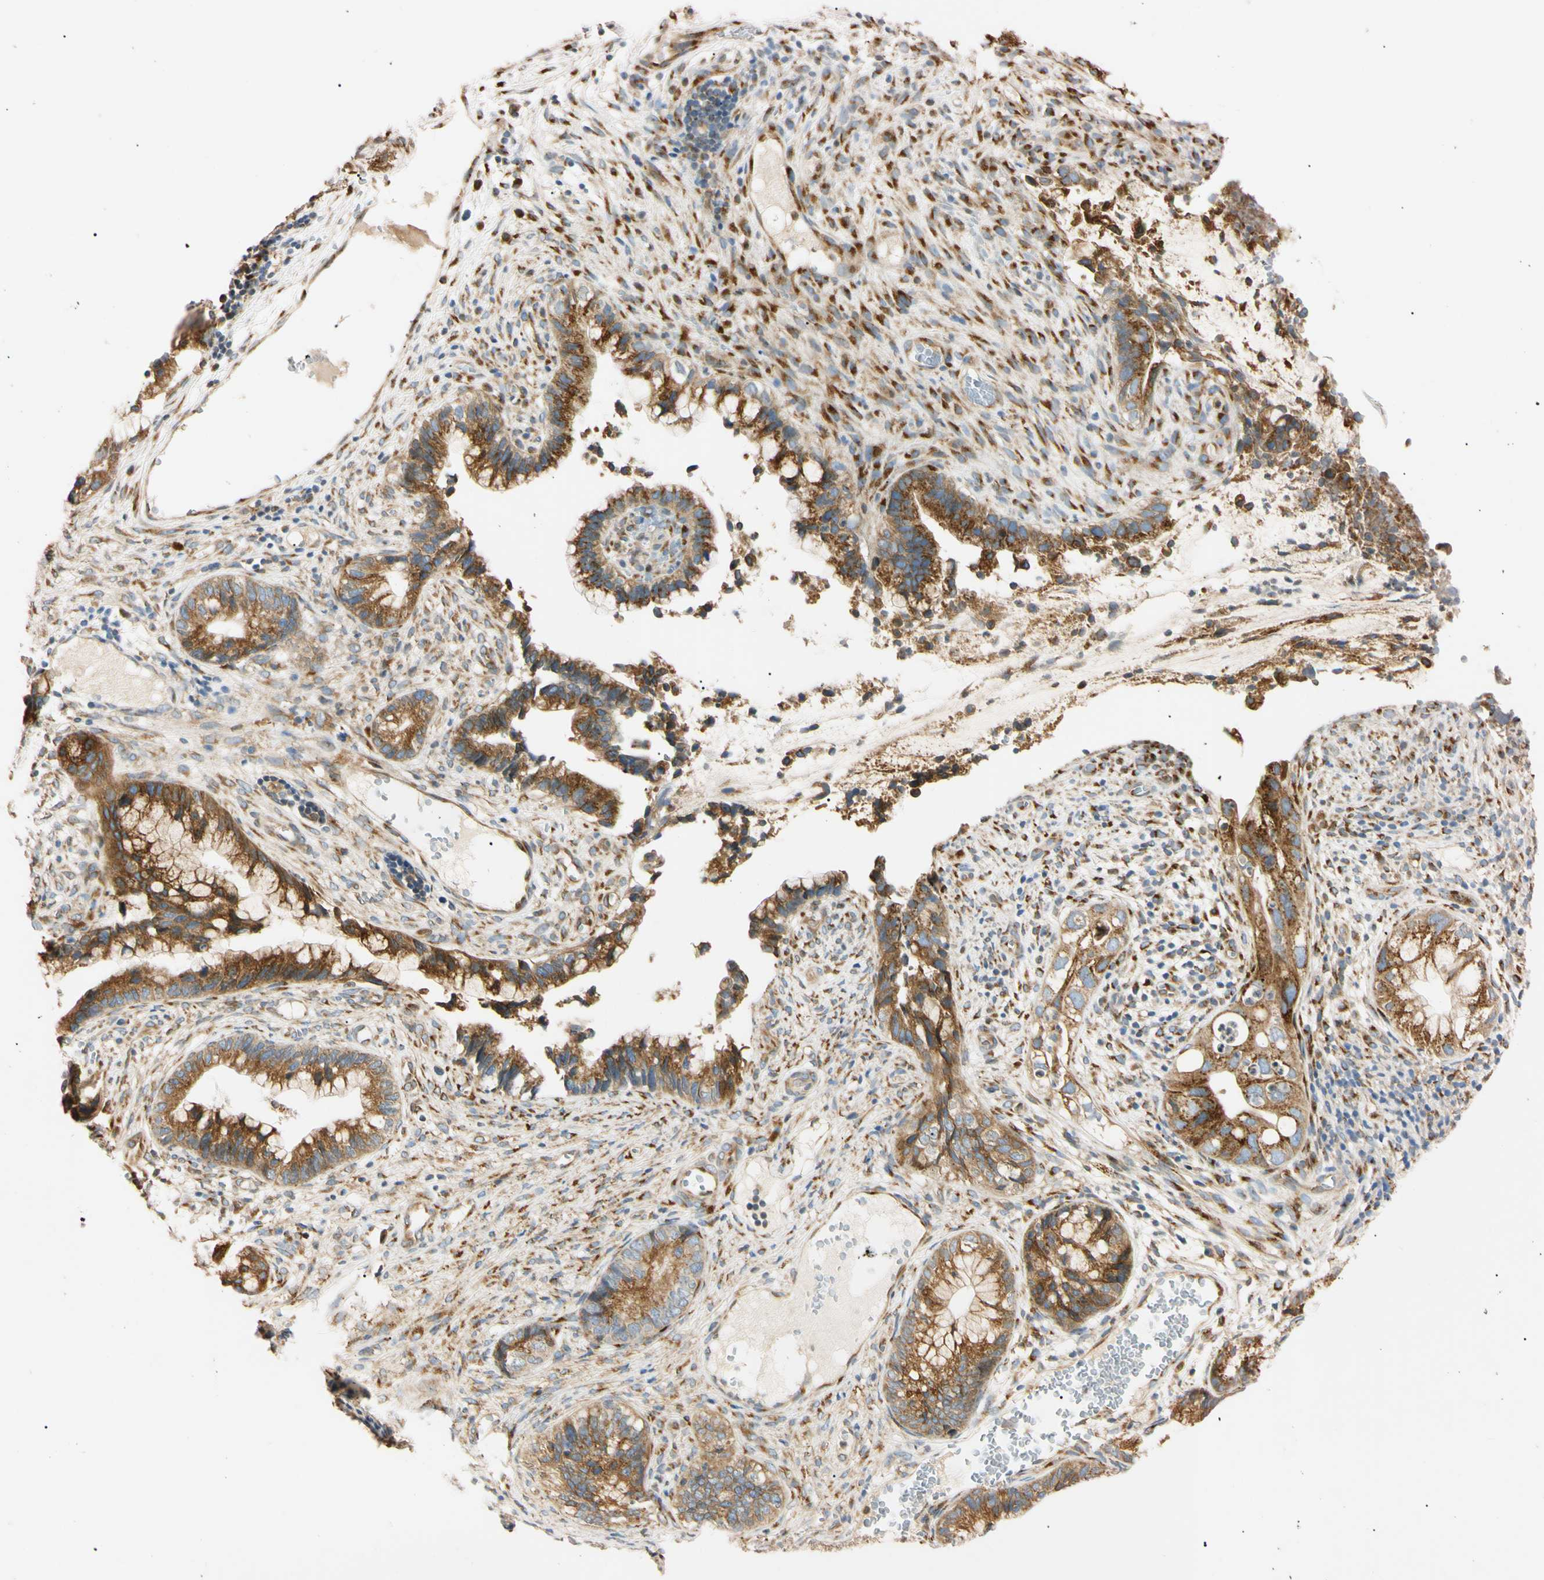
{"staining": {"intensity": "strong", "quantity": ">75%", "location": "cytoplasmic/membranous"}, "tissue": "cervical cancer", "cell_type": "Tumor cells", "image_type": "cancer", "snomed": [{"axis": "morphology", "description": "Adenocarcinoma, NOS"}, {"axis": "topography", "description": "Cervix"}], "caption": "Brown immunohistochemical staining in cervical cancer (adenocarcinoma) exhibits strong cytoplasmic/membranous expression in about >75% of tumor cells.", "gene": "IER3IP1", "patient": {"sex": "female", "age": 44}}